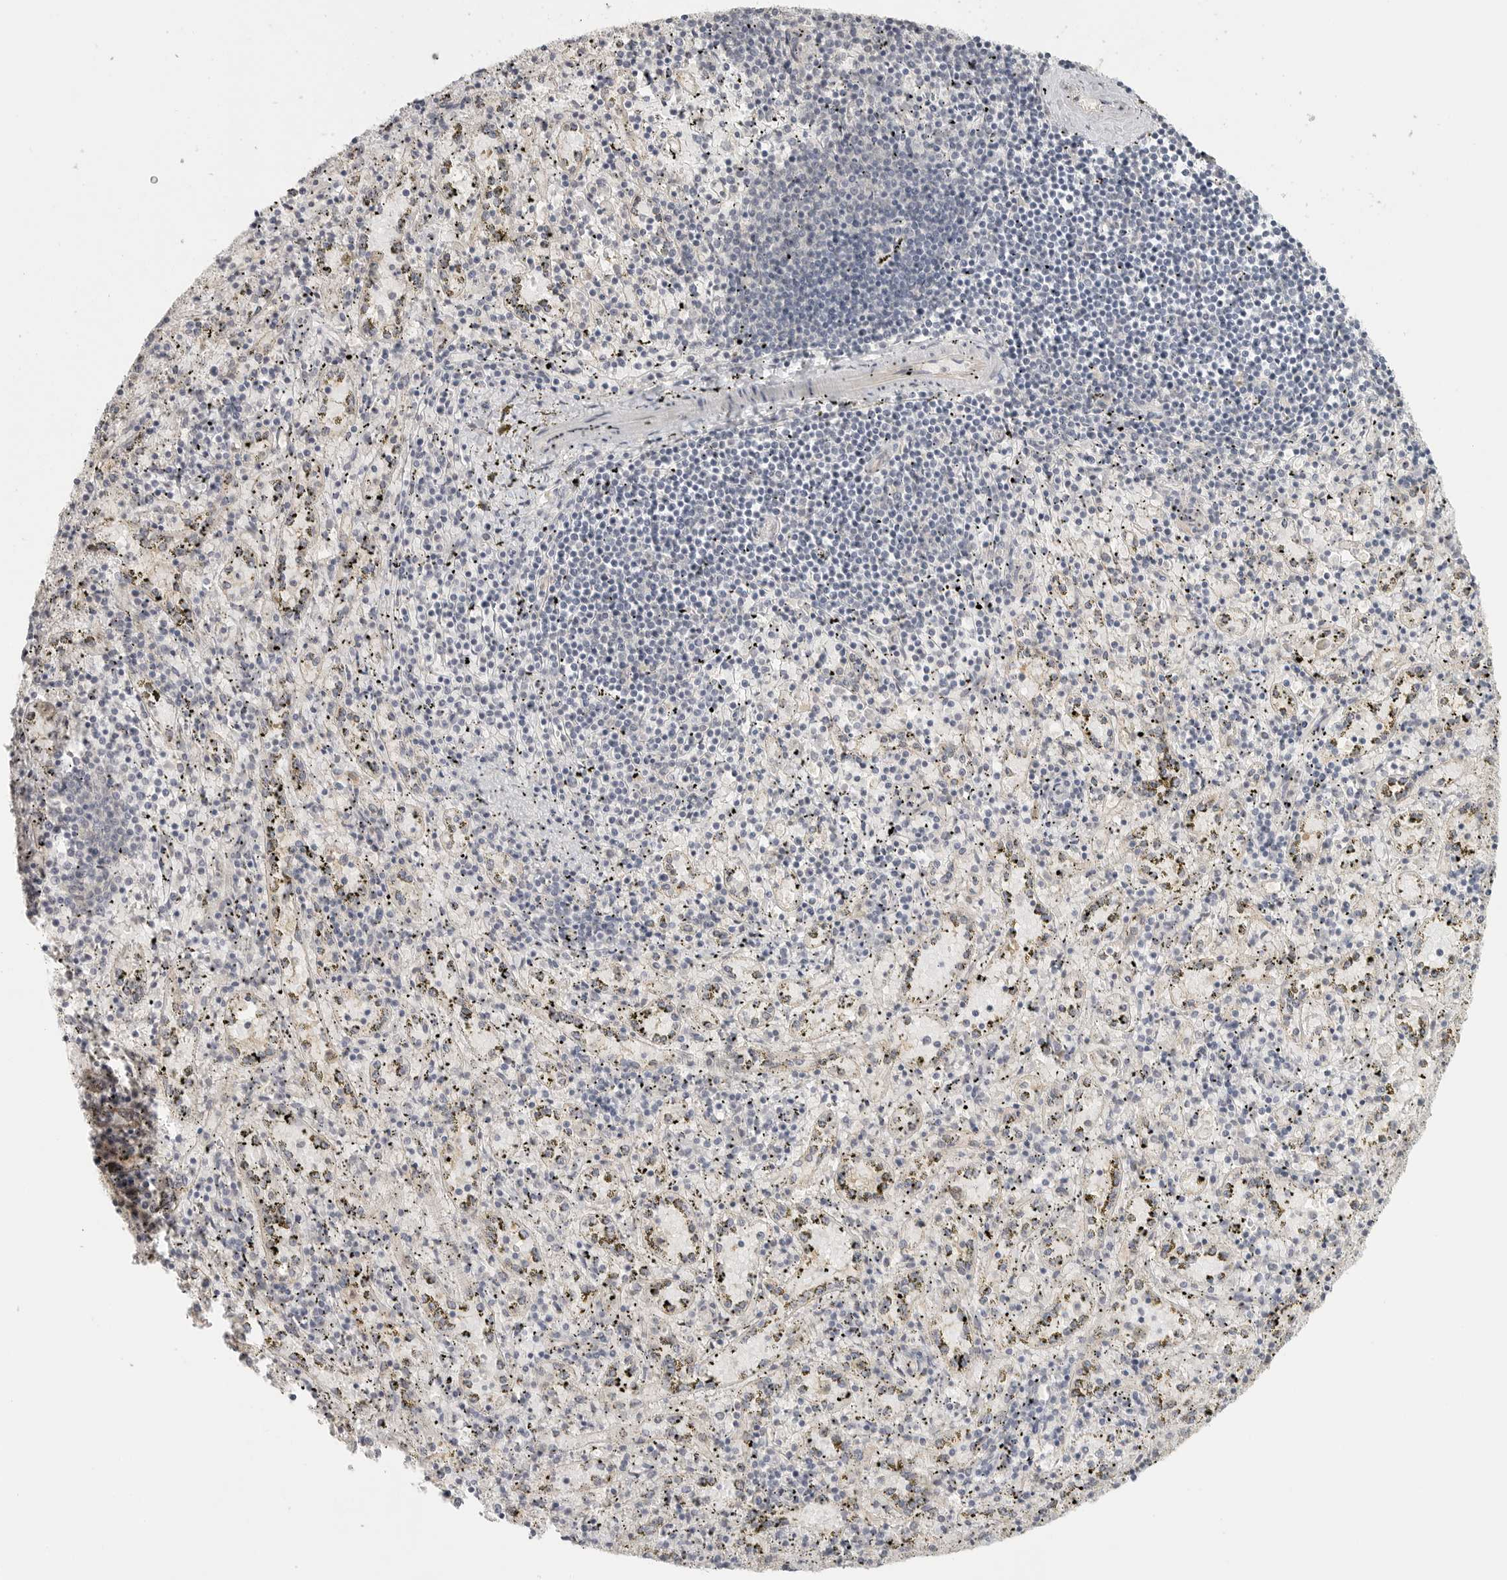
{"staining": {"intensity": "negative", "quantity": "none", "location": "none"}, "tissue": "spleen", "cell_type": "Cells in red pulp", "image_type": "normal", "snomed": [{"axis": "morphology", "description": "Normal tissue, NOS"}, {"axis": "topography", "description": "Spleen"}], "caption": "DAB (3,3'-diaminobenzidine) immunohistochemical staining of benign spleen exhibits no significant positivity in cells in red pulp.", "gene": "HDAC6", "patient": {"sex": "male", "age": 11}}